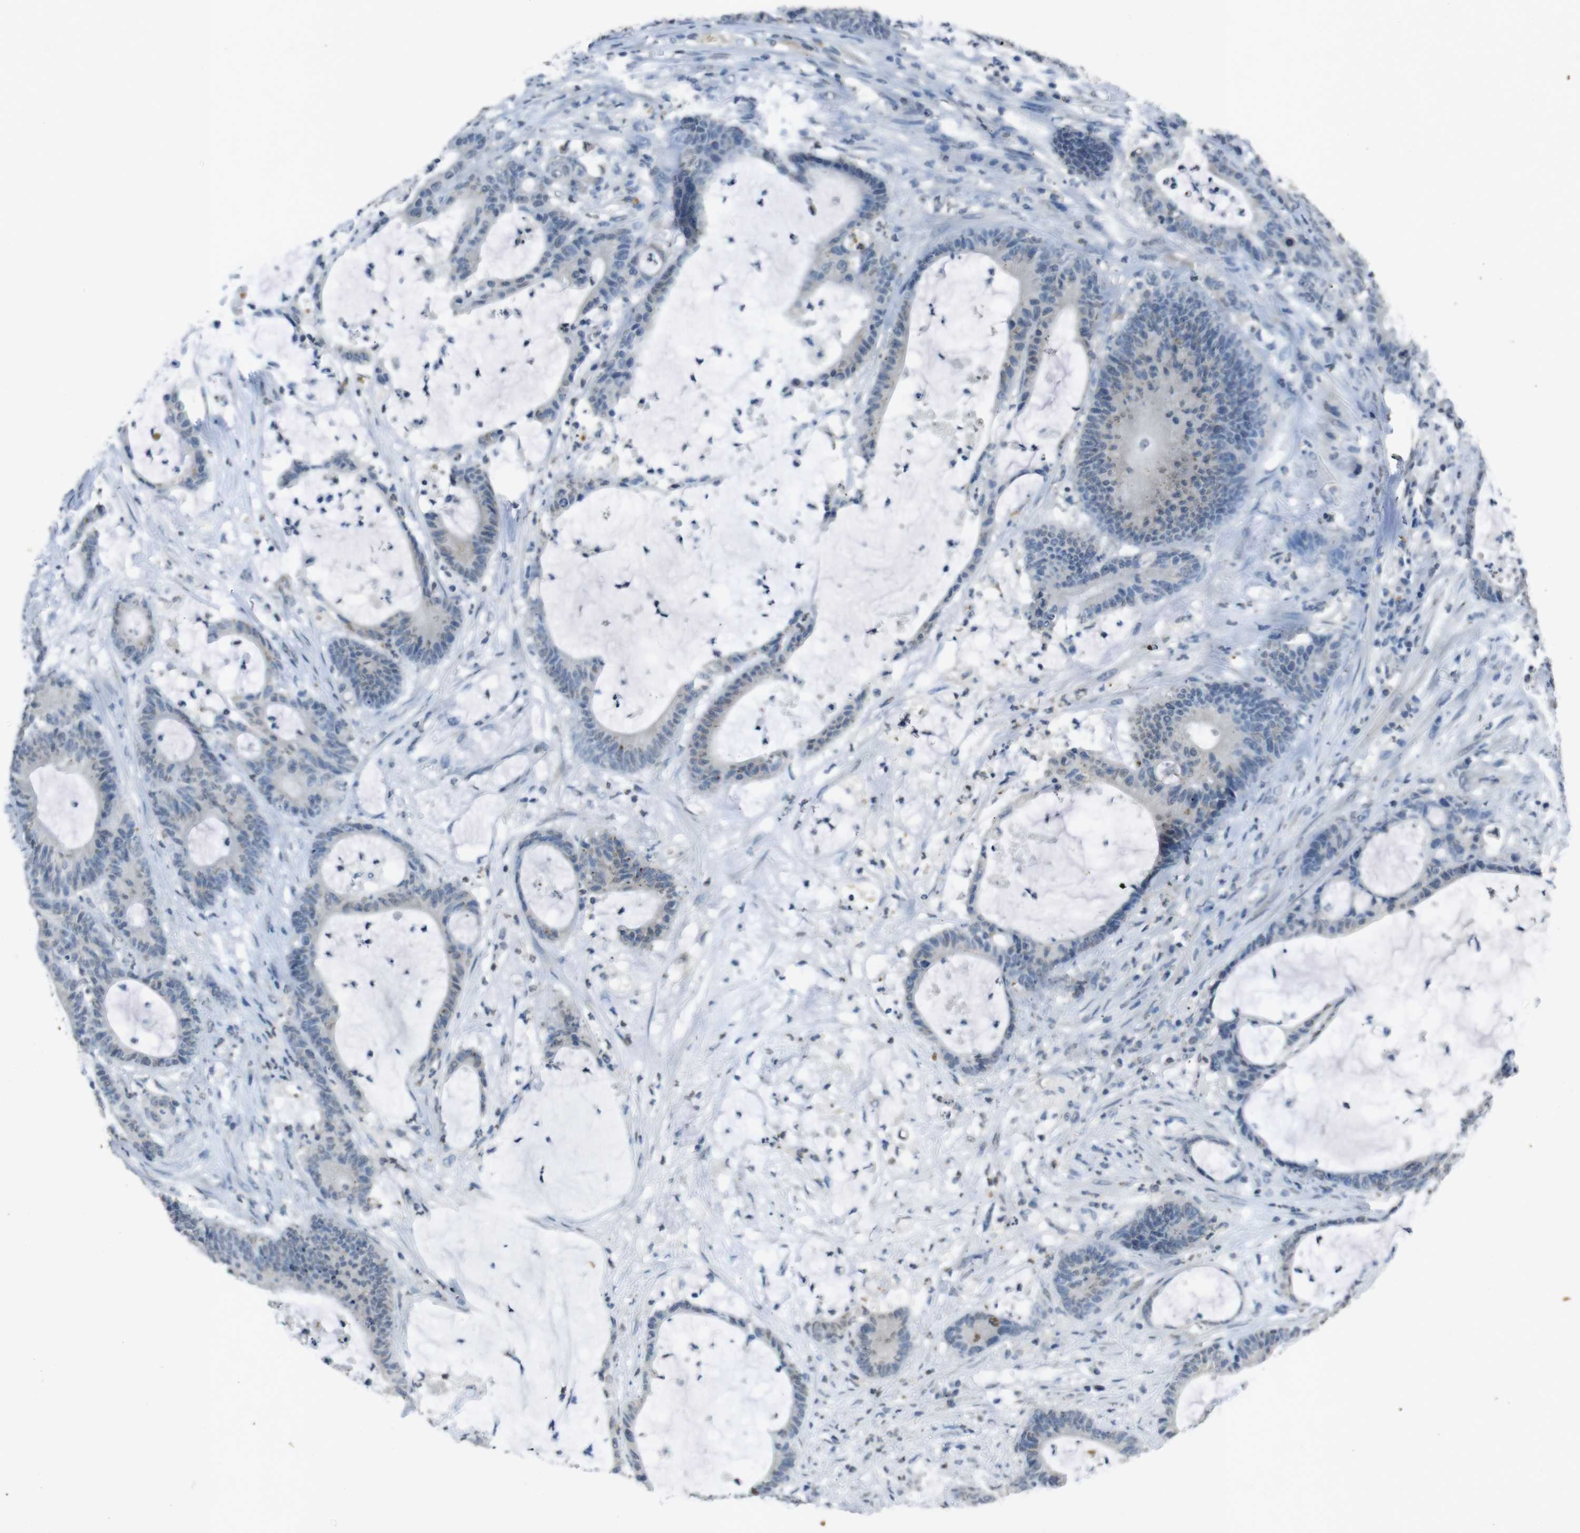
{"staining": {"intensity": "negative", "quantity": "none", "location": "none"}, "tissue": "colorectal cancer", "cell_type": "Tumor cells", "image_type": "cancer", "snomed": [{"axis": "morphology", "description": "Adenocarcinoma, NOS"}, {"axis": "topography", "description": "Colon"}], "caption": "A micrograph of colorectal adenocarcinoma stained for a protein reveals no brown staining in tumor cells. The staining is performed using DAB (3,3'-diaminobenzidine) brown chromogen with nuclei counter-stained in using hematoxylin.", "gene": "STBD1", "patient": {"sex": "female", "age": 84}}